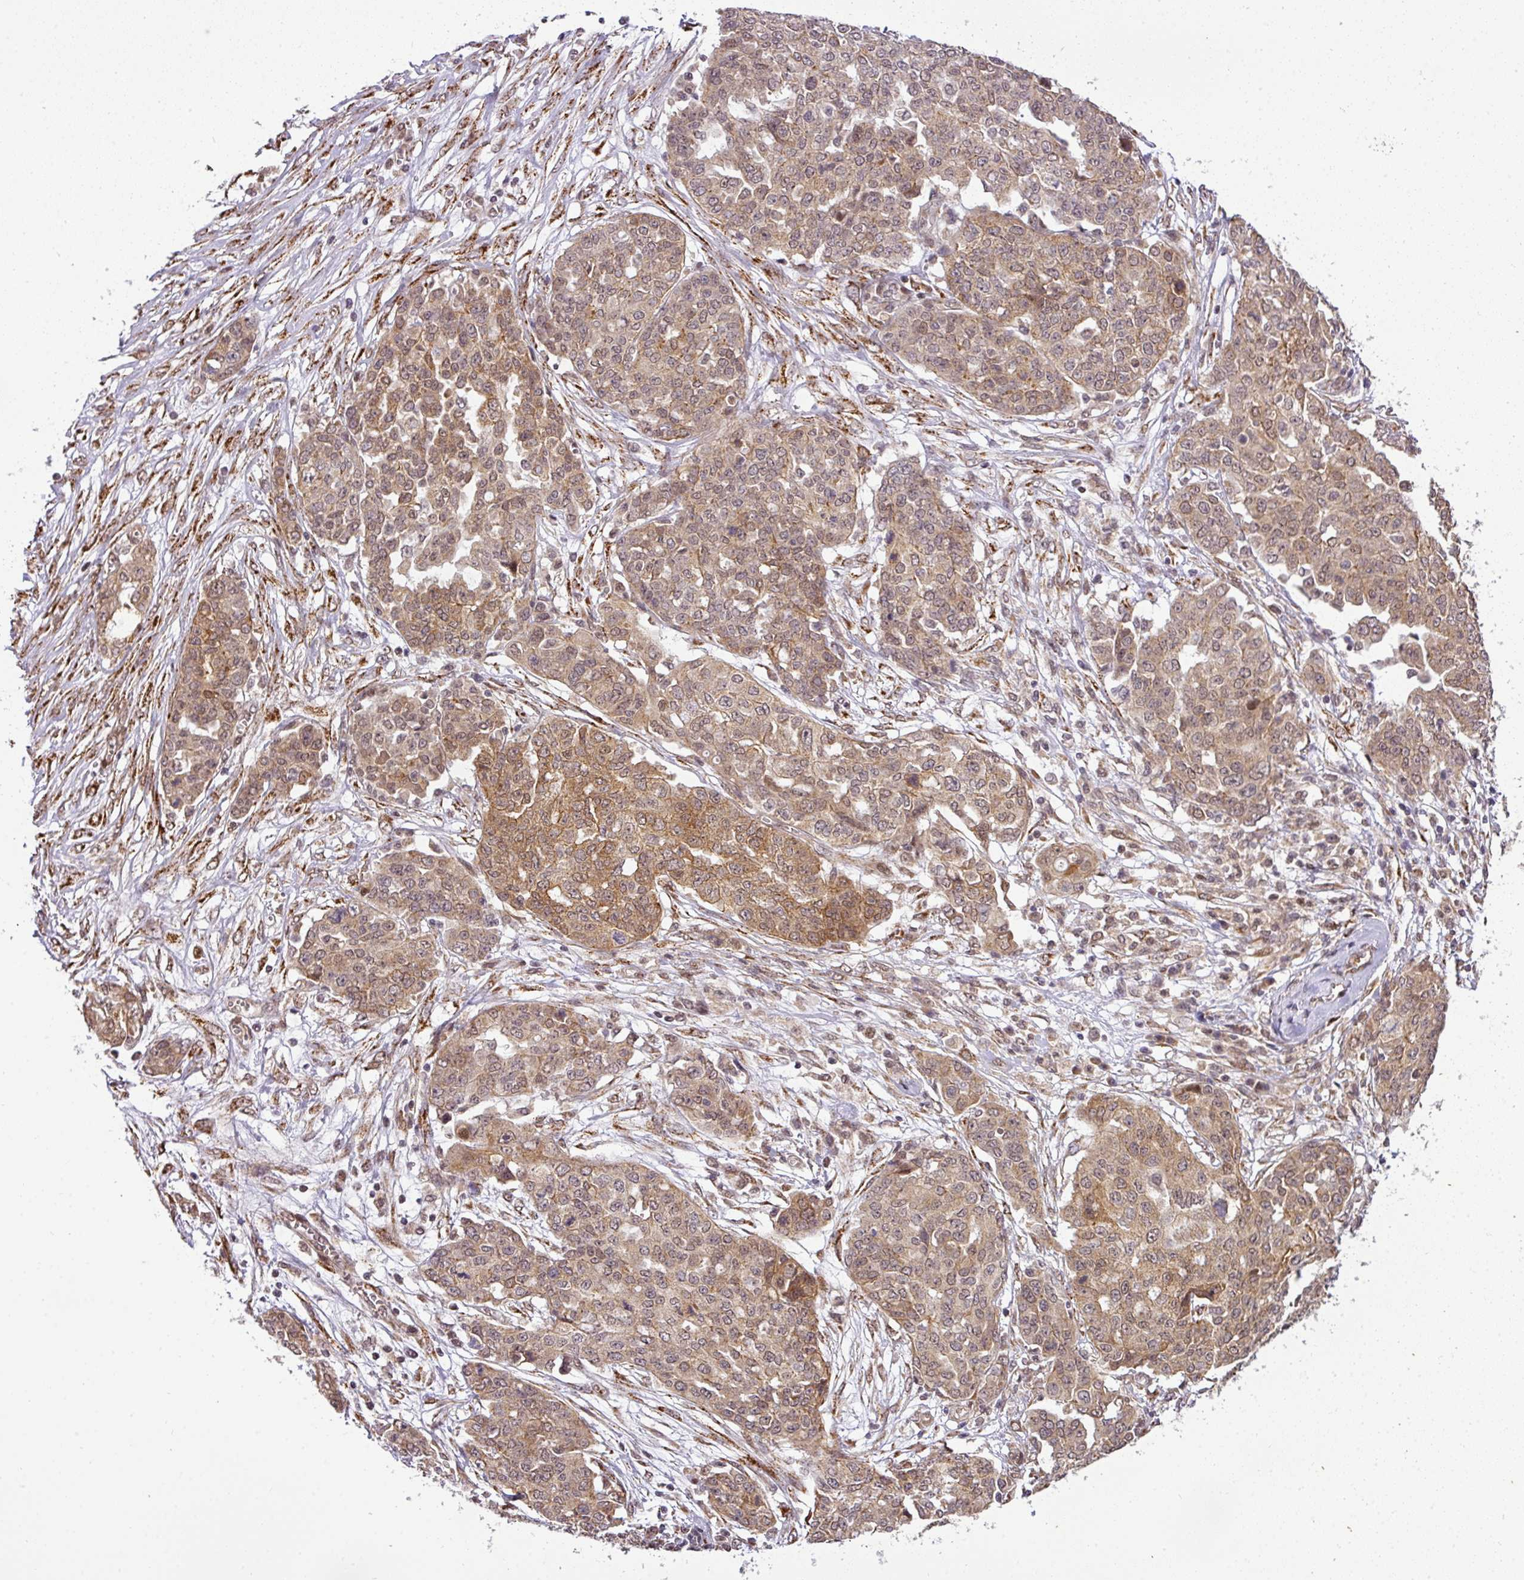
{"staining": {"intensity": "moderate", "quantity": ">75%", "location": "cytoplasmic/membranous,nuclear"}, "tissue": "ovarian cancer", "cell_type": "Tumor cells", "image_type": "cancer", "snomed": [{"axis": "morphology", "description": "Cystadenocarcinoma, serous, NOS"}, {"axis": "topography", "description": "Soft tissue"}, {"axis": "topography", "description": "Ovary"}], "caption": "A photomicrograph of human ovarian cancer (serous cystadenocarcinoma) stained for a protein exhibits moderate cytoplasmic/membranous and nuclear brown staining in tumor cells.", "gene": "C1orf226", "patient": {"sex": "female", "age": 57}}